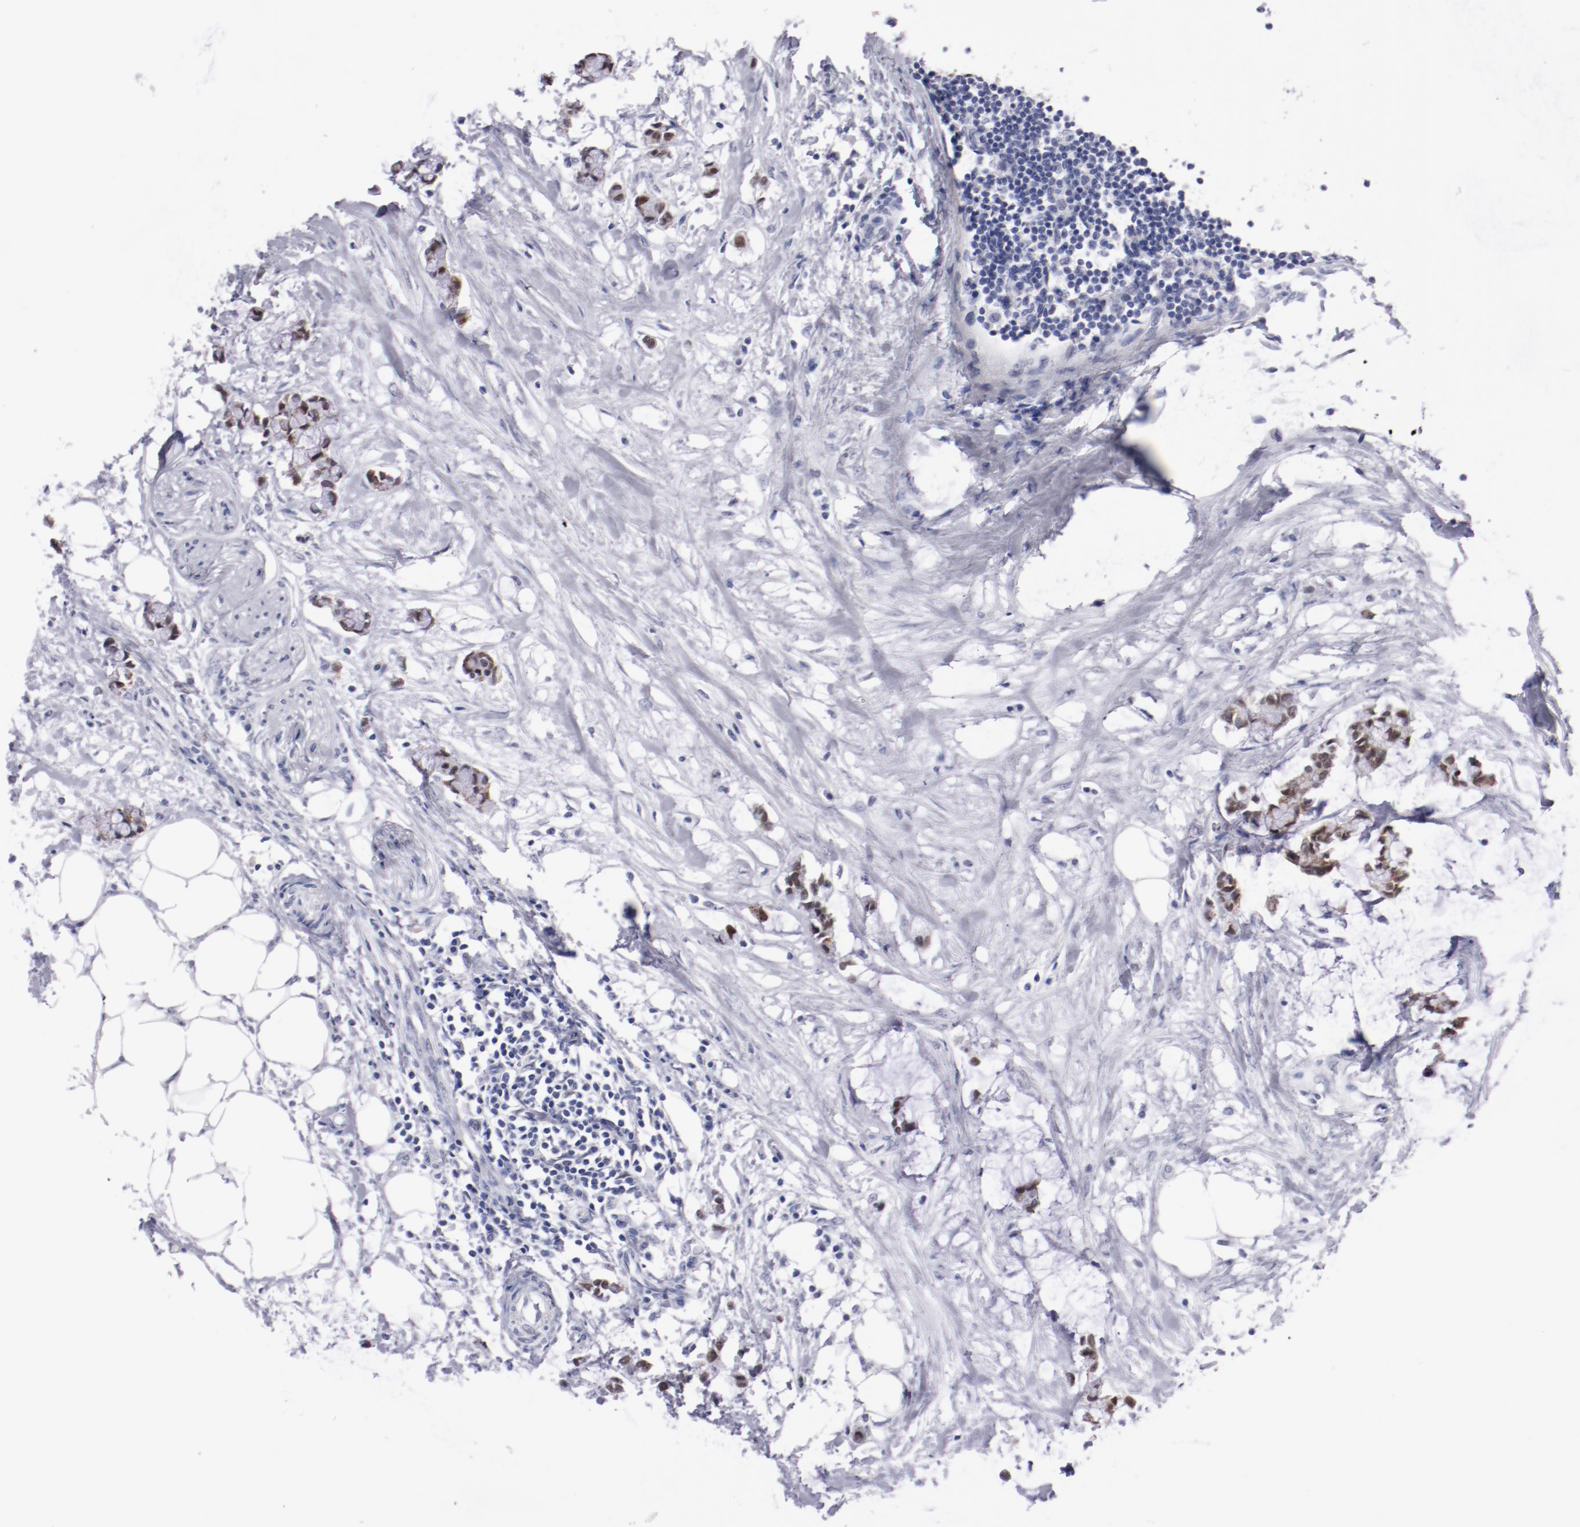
{"staining": {"intensity": "moderate", "quantity": ">75%", "location": "nuclear"}, "tissue": "colorectal cancer", "cell_type": "Tumor cells", "image_type": "cancer", "snomed": [{"axis": "morphology", "description": "Normal tissue, NOS"}, {"axis": "morphology", "description": "Adenocarcinoma, NOS"}, {"axis": "topography", "description": "Colon"}, {"axis": "topography", "description": "Peripheral nerve tissue"}], "caption": "Human colorectal adenocarcinoma stained with a brown dye shows moderate nuclear positive positivity in about >75% of tumor cells.", "gene": "HNF1B", "patient": {"sex": "male", "age": 14}}